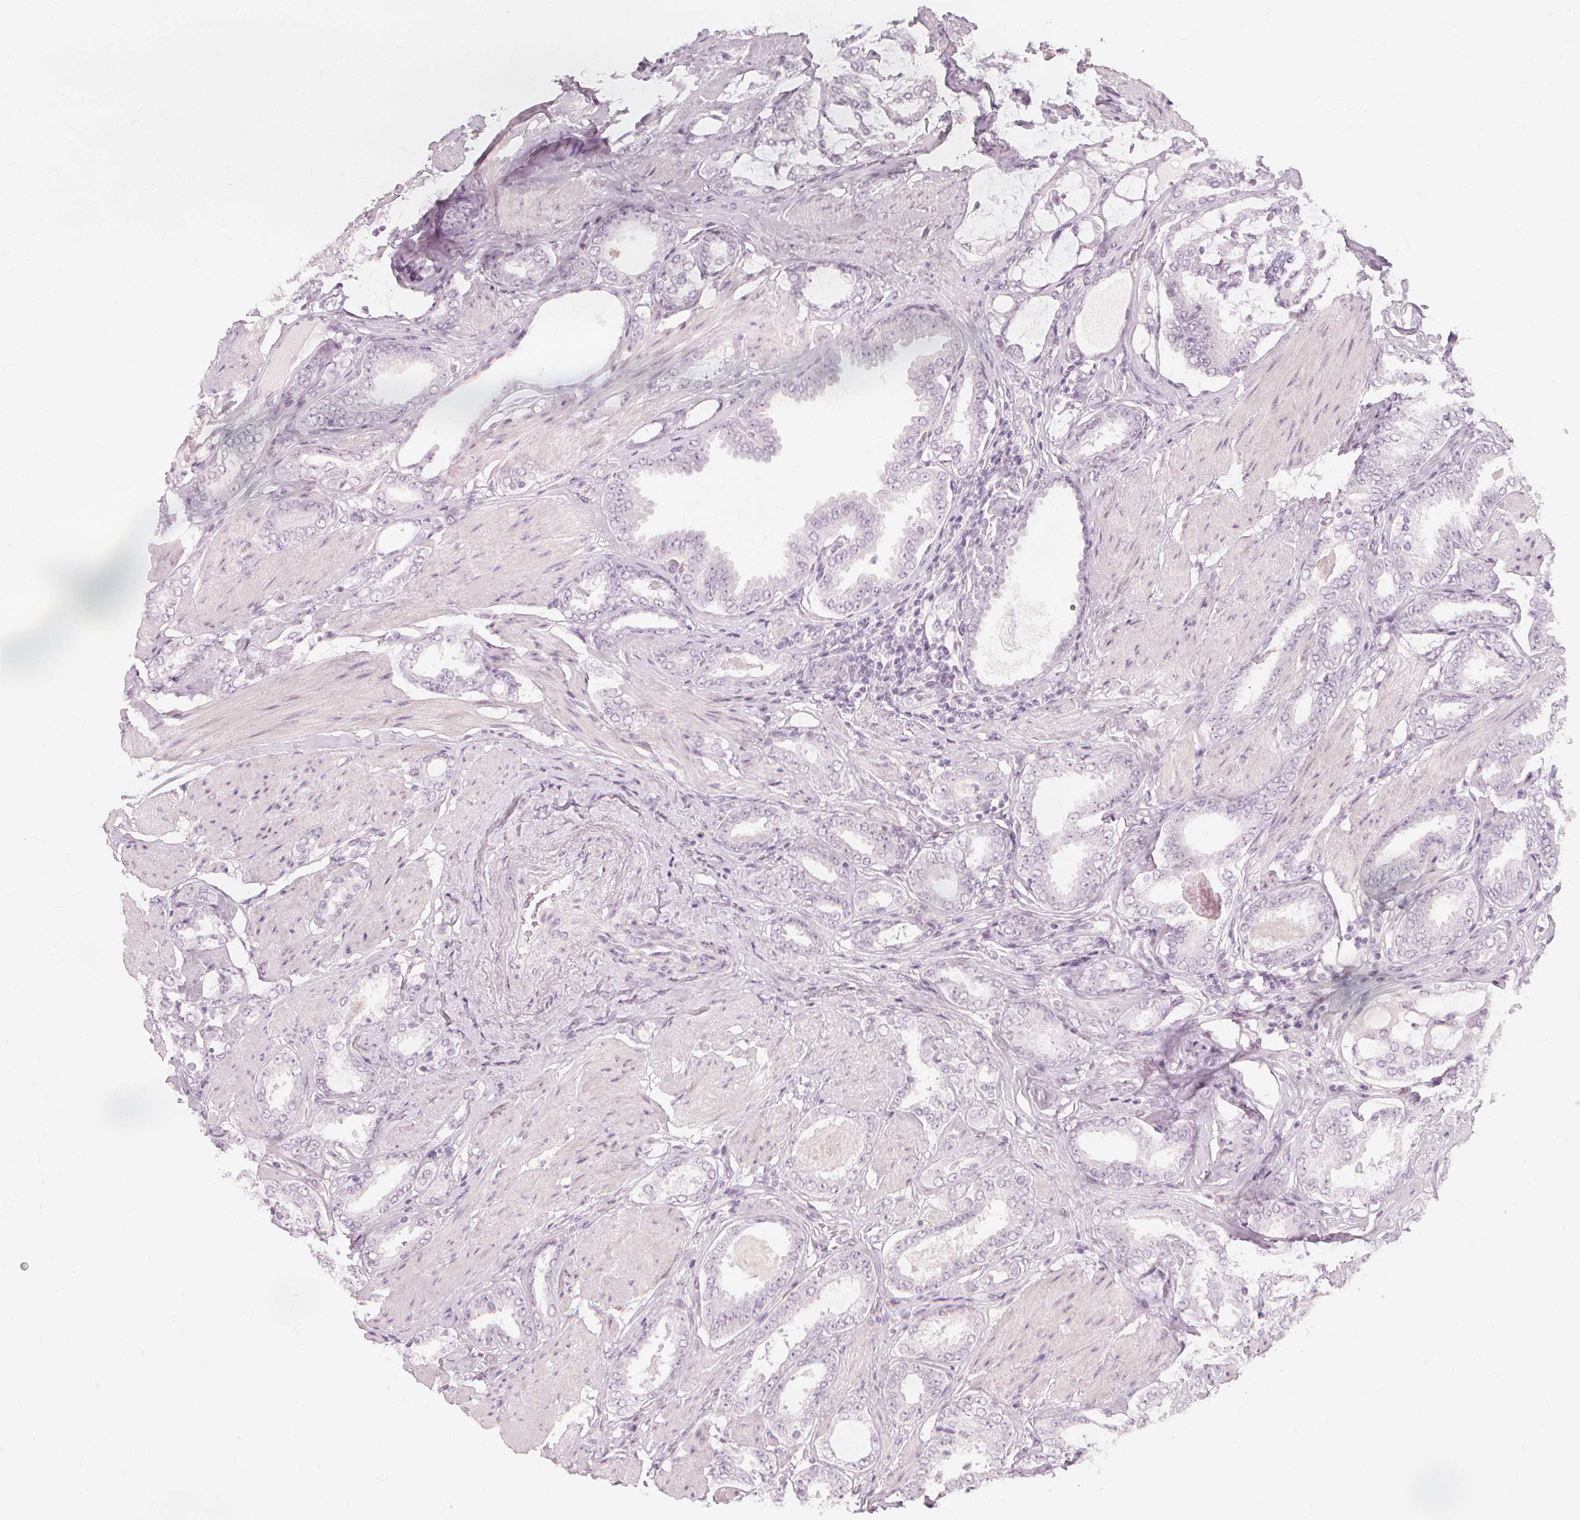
{"staining": {"intensity": "negative", "quantity": "none", "location": "none"}, "tissue": "prostate cancer", "cell_type": "Tumor cells", "image_type": "cancer", "snomed": [{"axis": "morphology", "description": "Adenocarcinoma, High grade"}, {"axis": "topography", "description": "Prostate"}], "caption": "Tumor cells show no significant protein expression in prostate adenocarcinoma (high-grade). (IHC, brightfield microscopy, high magnification).", "gene": "NXPE1", "patient": {"sex": "male", "age": 63}}